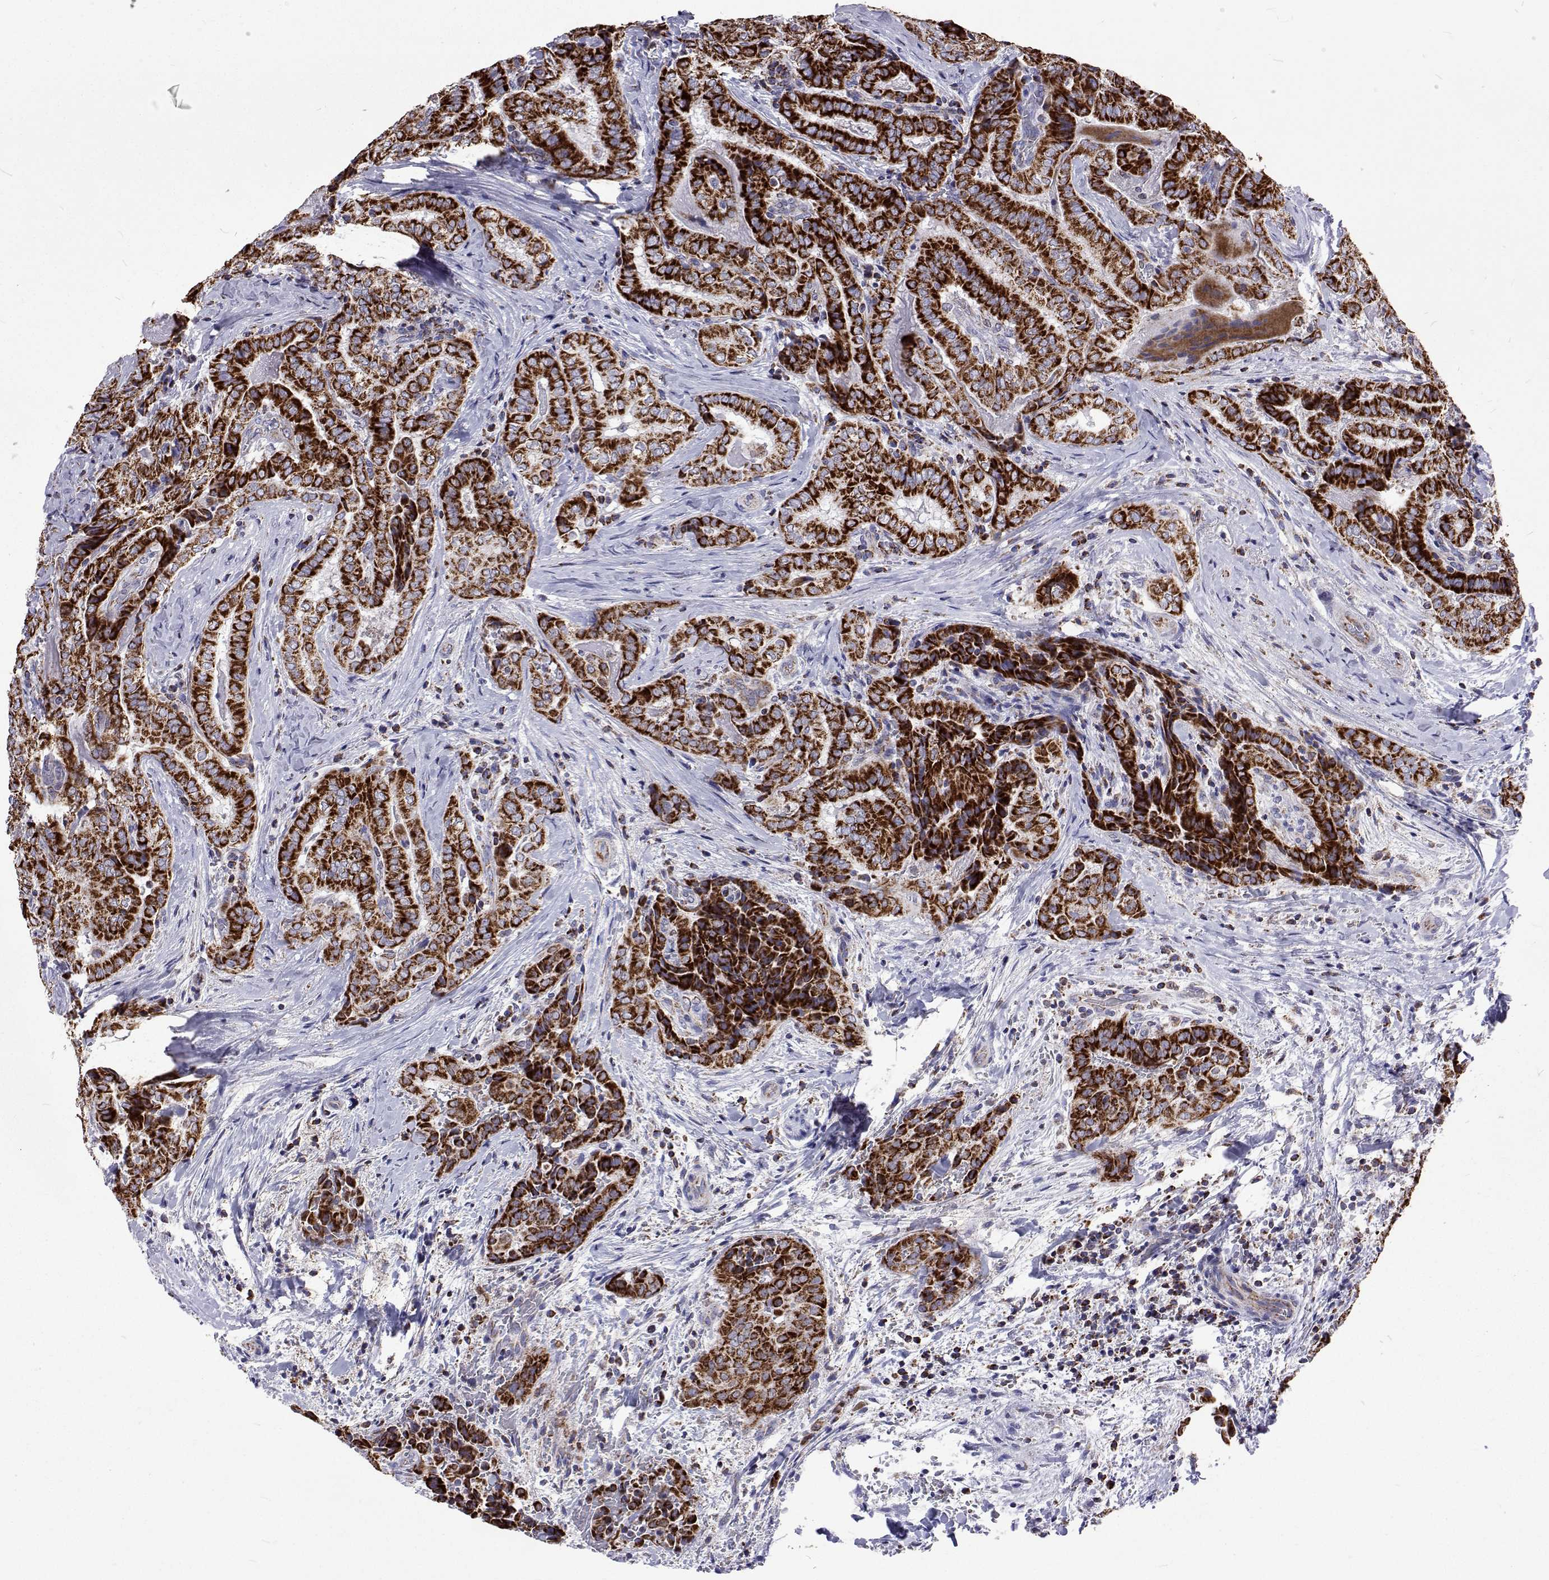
{"staining": {"intensity": "strong", "quantity": ">75%", "location": "cytoplasmic/membranous"}, "tissue": "thyroid cancer", "cell_type": "Tumor cells", "image_type": "cancer", "snomed": [{"axis": "morphology", "description": "Papillary adenocarcinoma, NOS"}, {"axis": "topography", "description": "Thyroid gland"}], "caption": "Immunohistochemistry (IHC) image of neoplastic tissue: thyroid cancer stained using IHC demonstrates high levels of strong protein expression localized specifically in the cytoplasmic/membranous of tumor cells, appearing as a cytoplasmic/membranous brown color.", "gene": "MCCC2", "patient": {"sex": "female", "age": 61}}